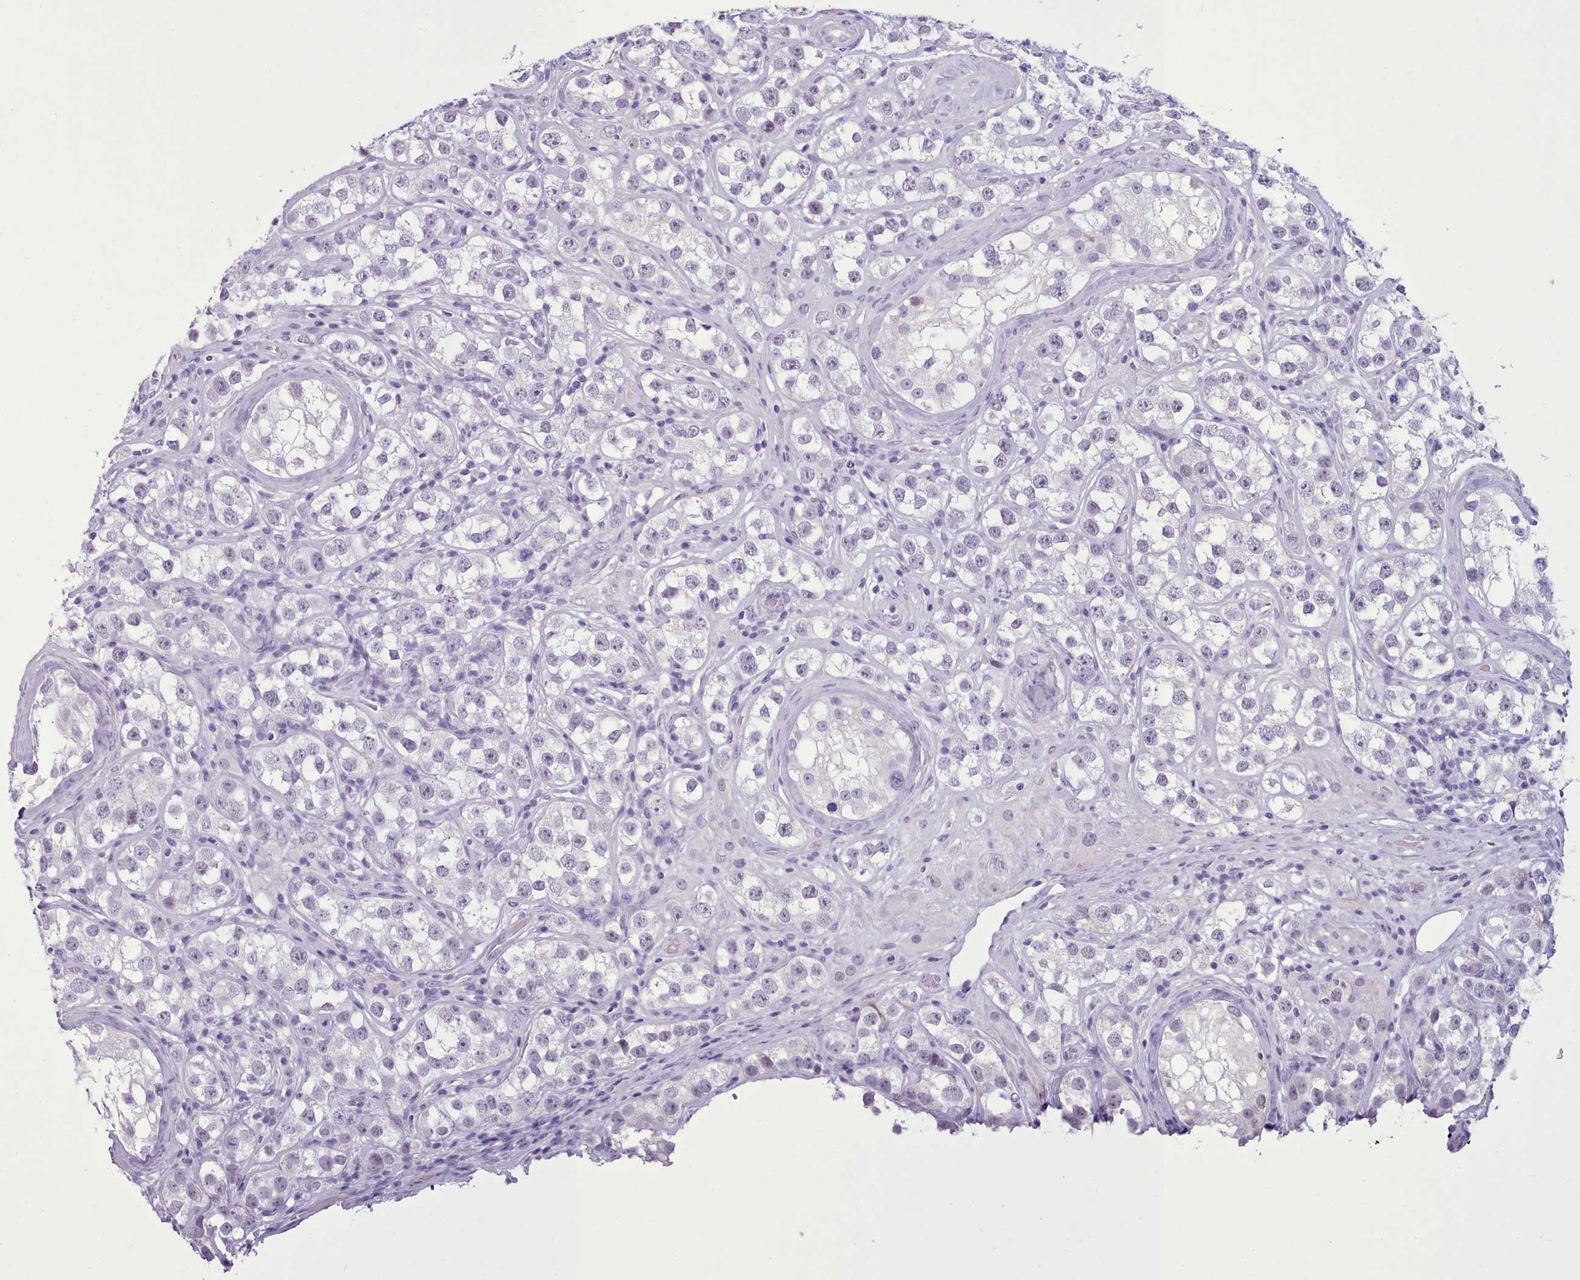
{"staining": {"intensity": "negative", "quantity": "none", "location": "none"}, "tissue": "testis cancer", "cell_type": "Tumor cells", "image_type": "cancer", "snomed": [{"axis": "morphology", "description": "Seminoma, NOS"}, {"axis": "topography", "description": "Testis"}], "caption": "This is a photomicrograph of IHC staining of testis cancer, which shows no expression in tumor cells.", "gene": "FBXO48", "patient": {"sex": "male", "age": 28}}